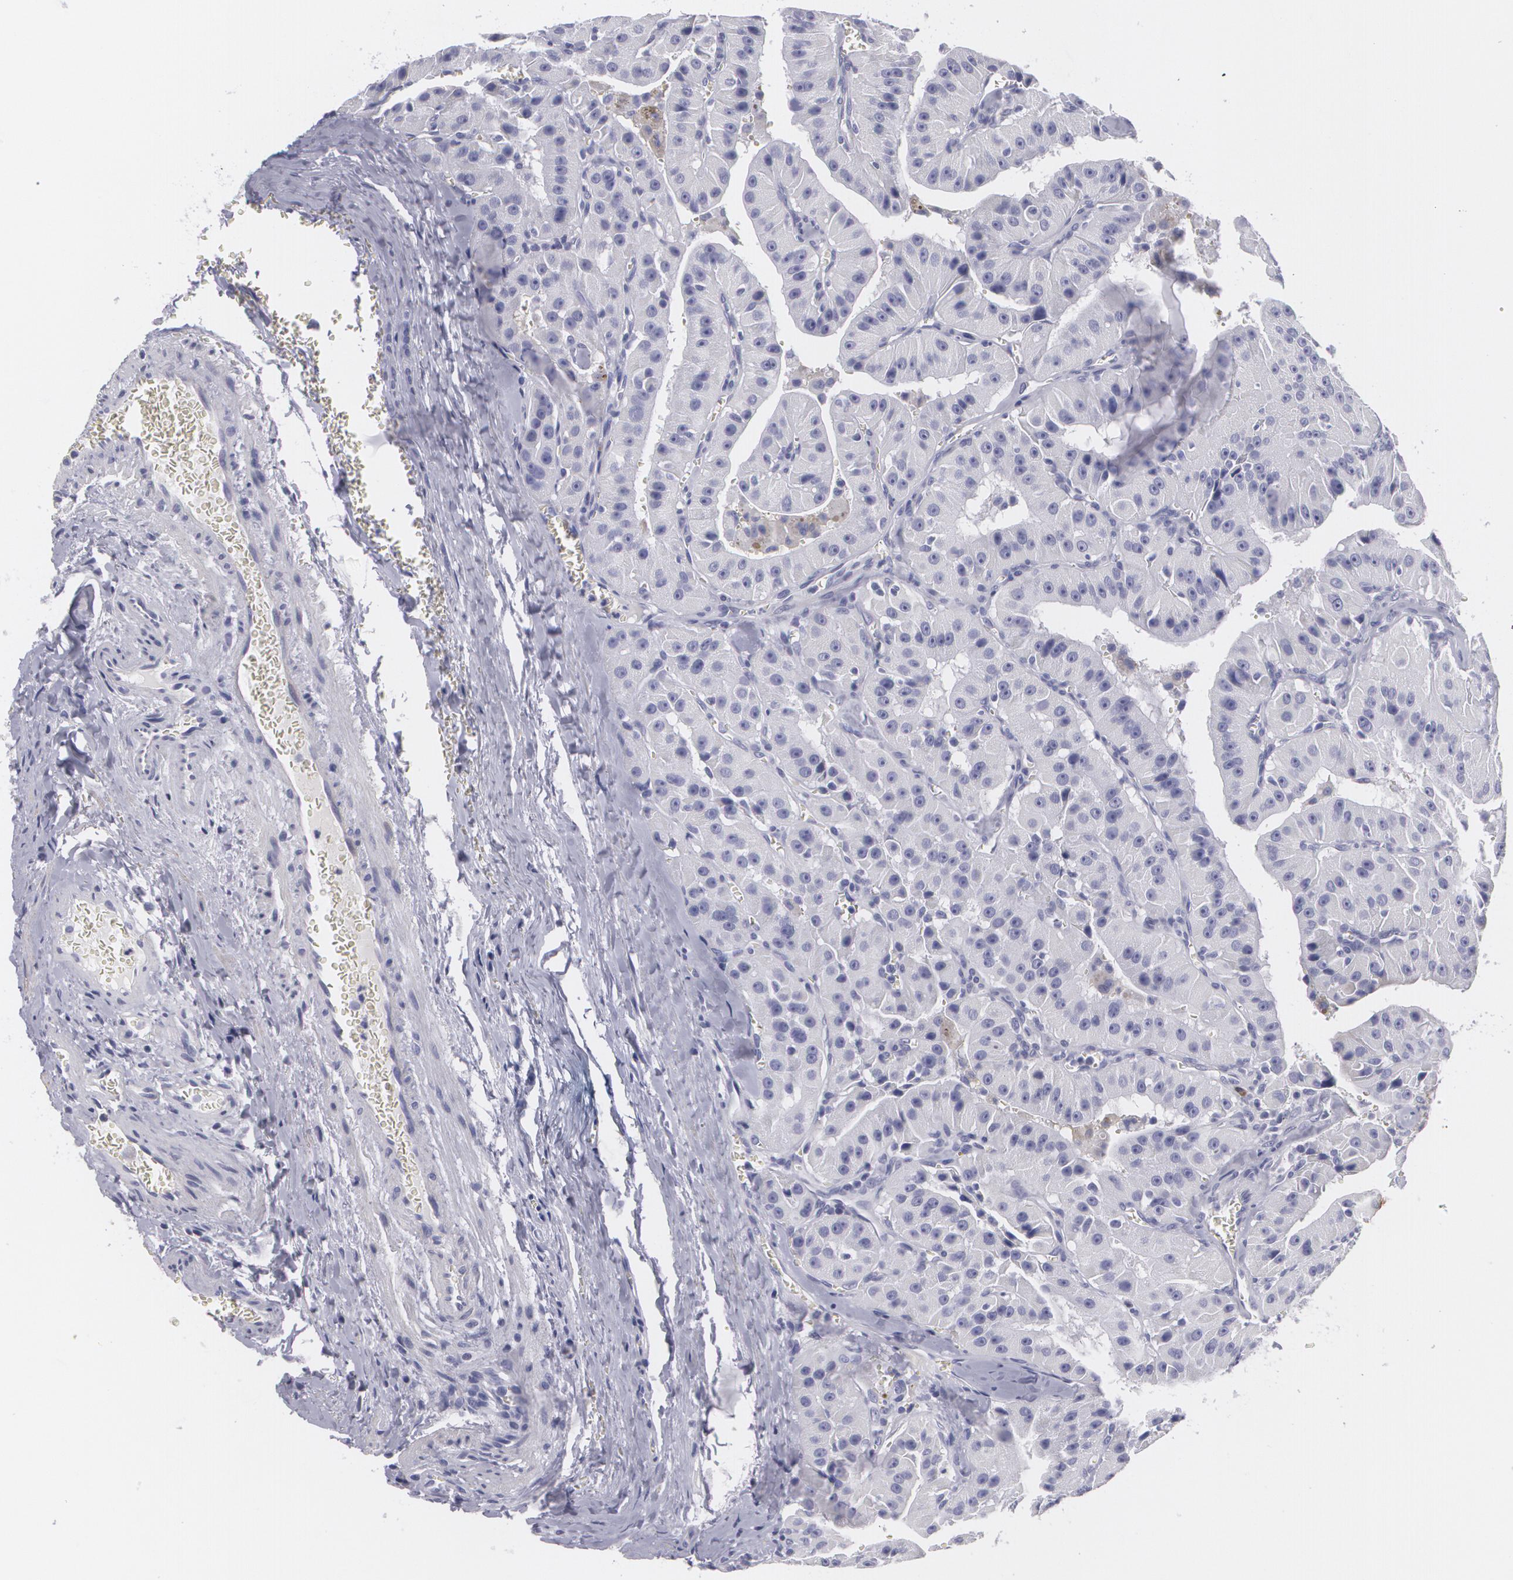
{"staining": {"intensity": "negative", "quantity": "none", "location": "none"}, "tissue": "thyroid cancer", "cell_type": "Tumor cells", "image_type": "cancer", "snomed": [{"axis": "morphology", "description": "Carcinoma, NOS"}, {"axis": "topography", "description": "Thyroid gland"}], "caption": "This histopathology image is of thyroid cancer stained with IHC to label a protein in brown with the nuclei are counter-stained blue. There is no expression in tumor cells.", "gene": "MAP2", "patient": {"sex": "male", "age": 76}}